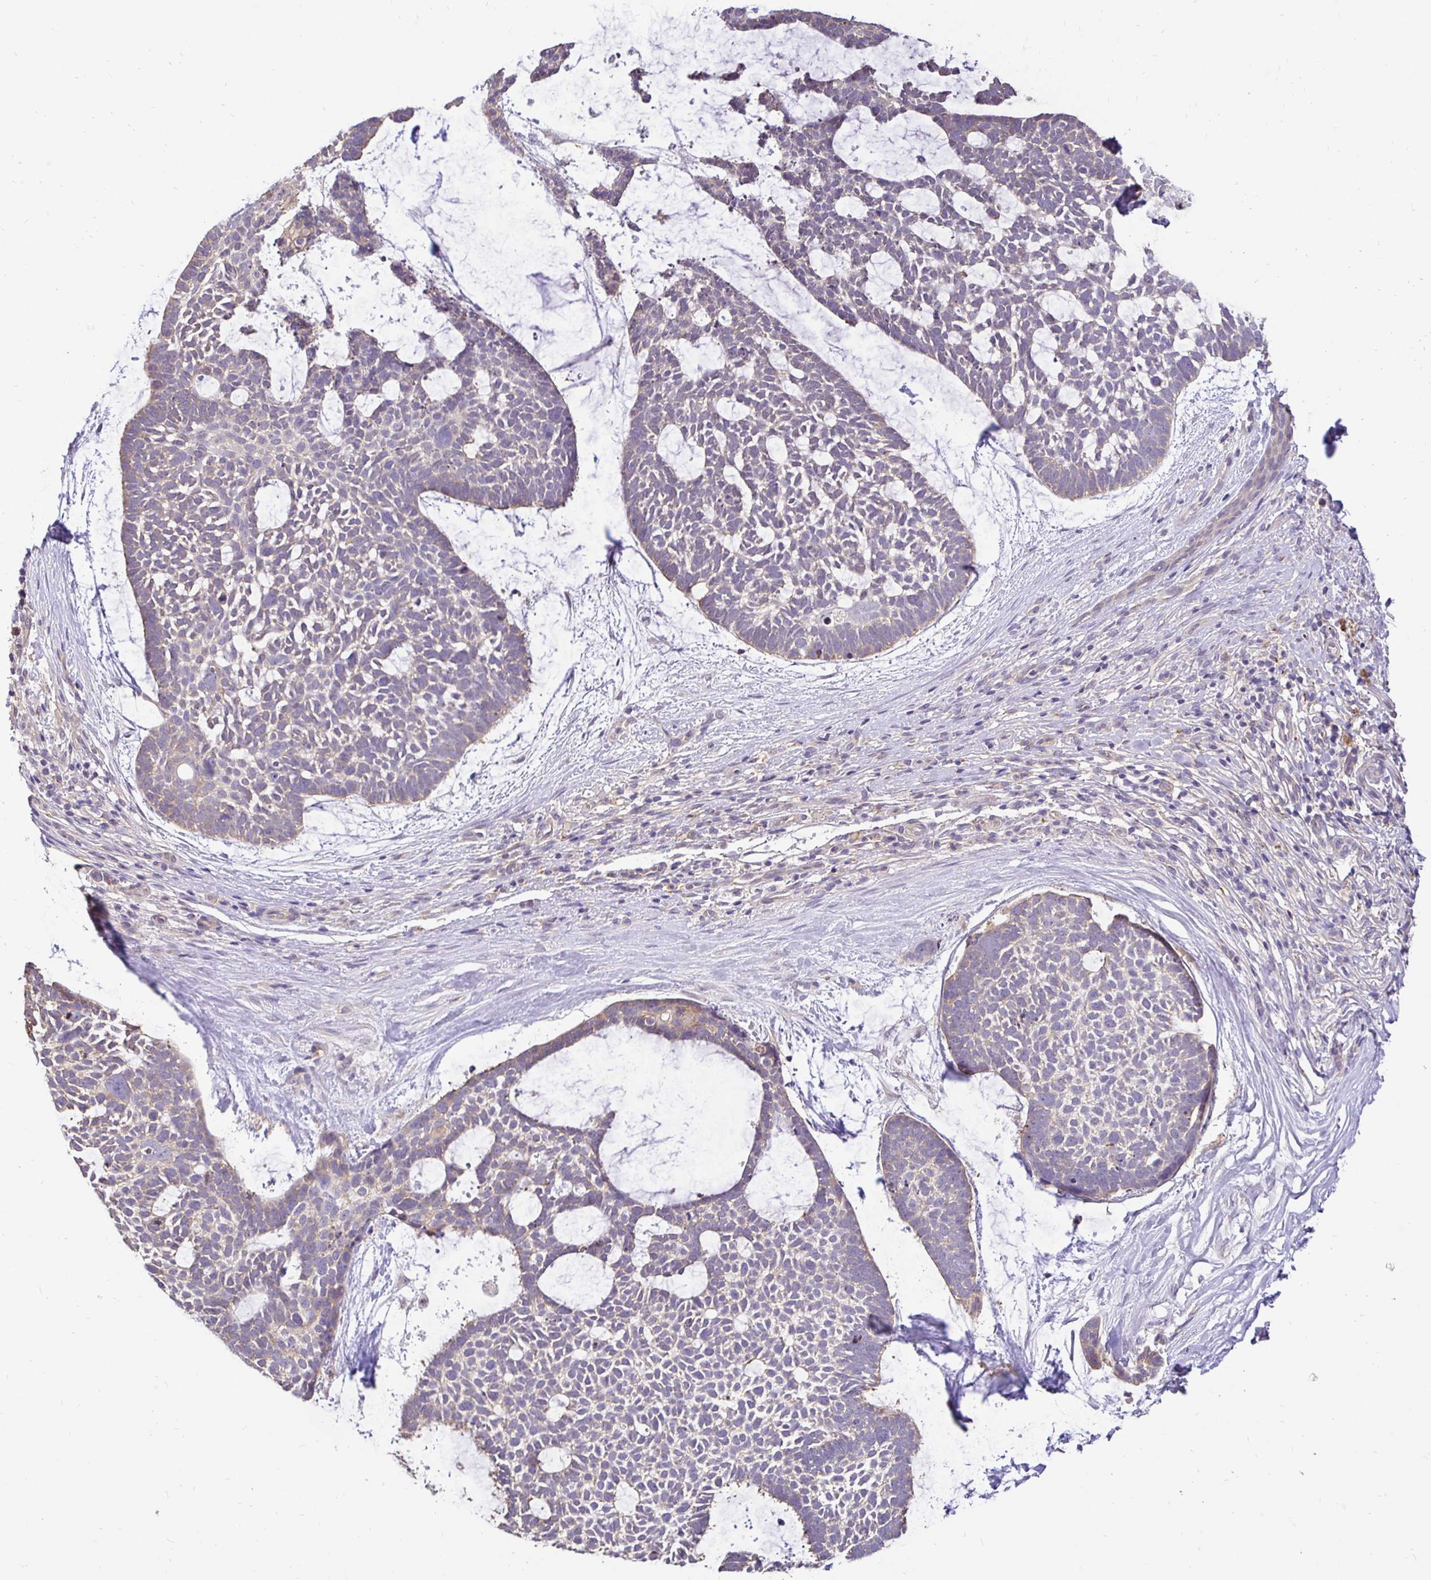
{"staining": {"intensity": "negative", "quantity": "none", "location": "none"}, "tissue": "skin cancer", "cell_type": "Tumor cells", "image_type": "cancer", "snomed": [{"axis": "morphology", "description": "Basal cell carcinoma"}, {"axis": "topography", "description": "Skin"}], "caption": "There is no significant positivity in tumor cells of skin cancer (basal cell carcinoma).", "gene": "SLC9A1", "patient": {"sex": "male", "age": 64}}